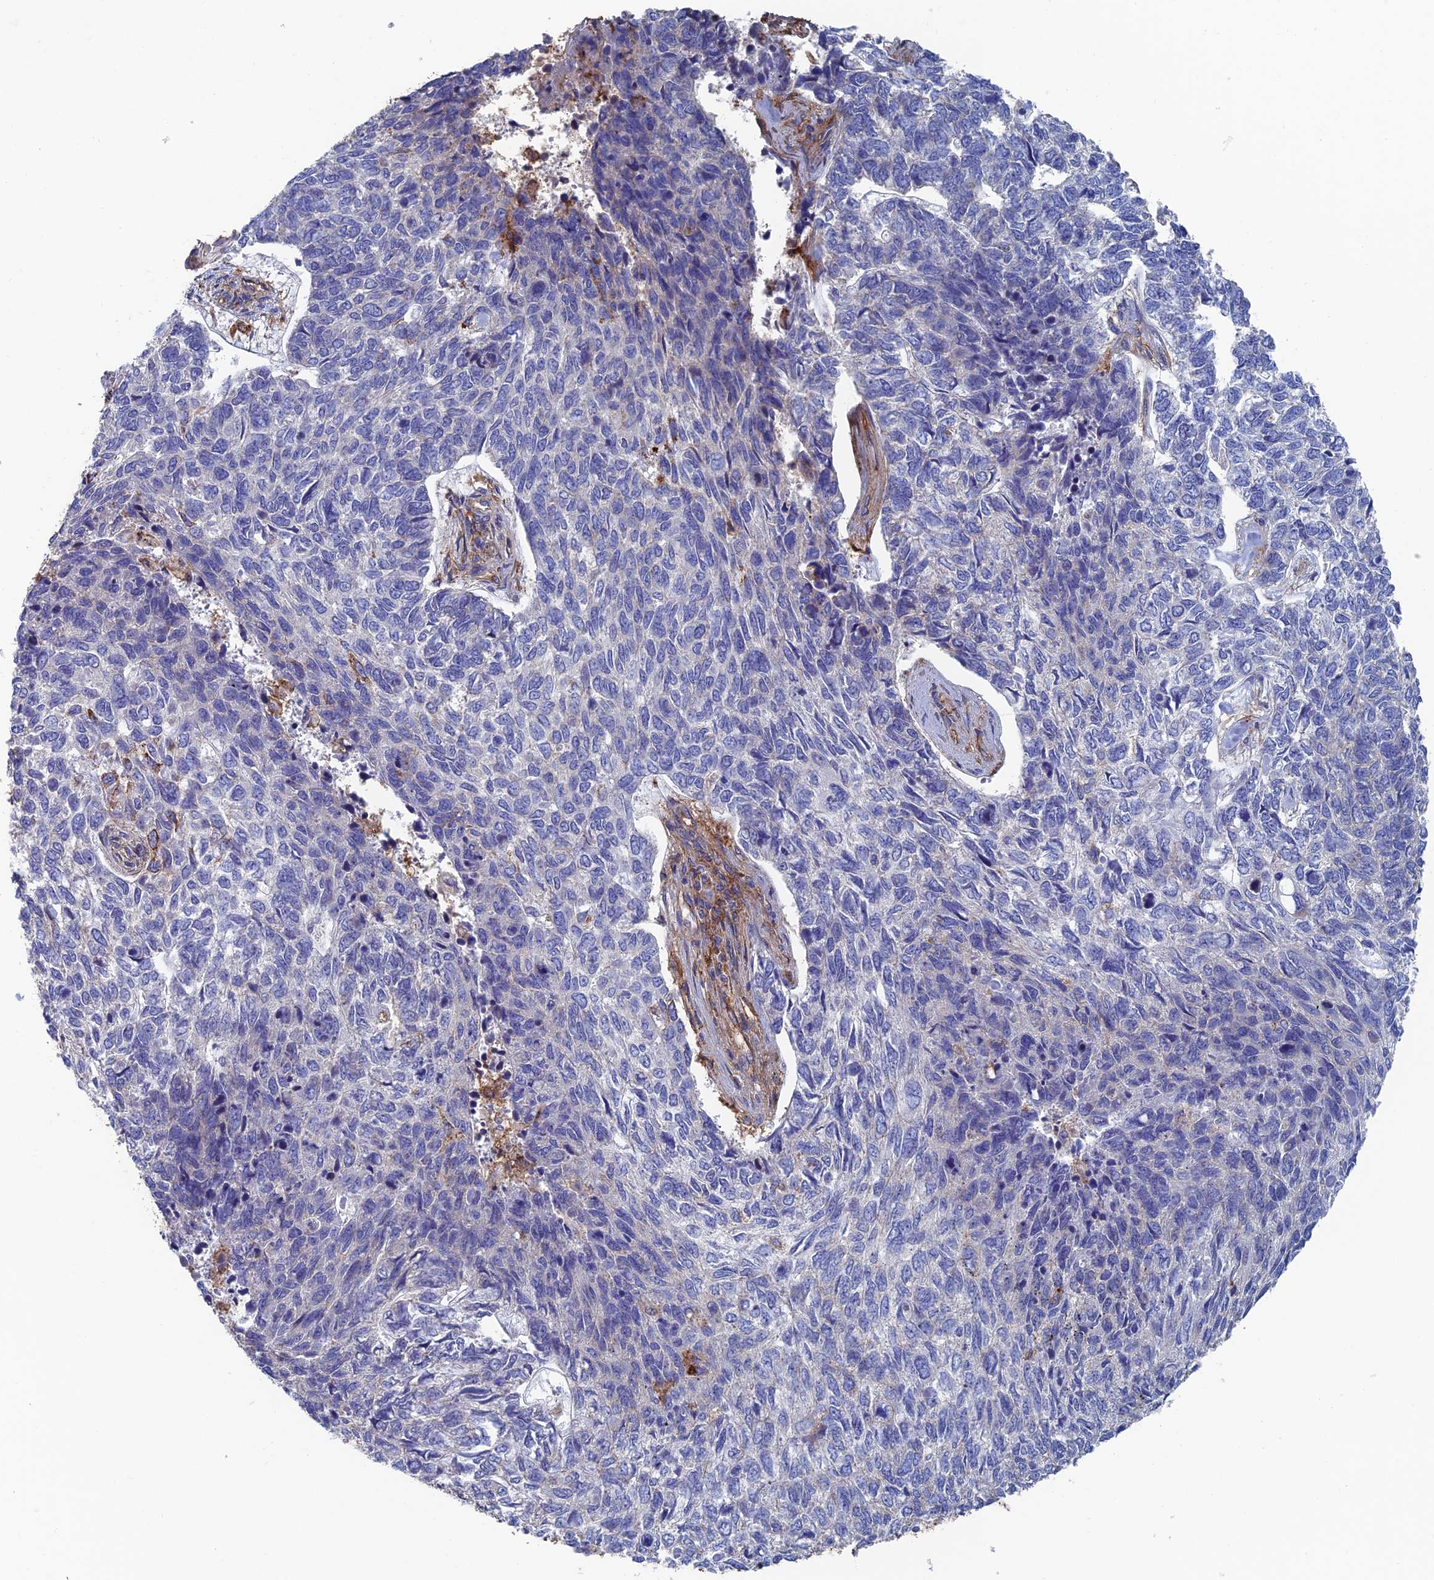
{"staining": {"intensity": "negative", "quantity": "none", "location": "none"}, "tissue": "skin cancer", "cell_type": "Tumor cells", "image_type": "cancer", "snomed": [{"axis": "morphology", "description": "Basal cell carcinoma"}, {"axis": "topography", "description": "Skin"}], "caption": "Skin basal cell carcinoma was stained to show a protein in brown. There is no significant positivity in tumor cells.", "gene": "SNX11", "patient": {"sex": "female", "age": 65}}